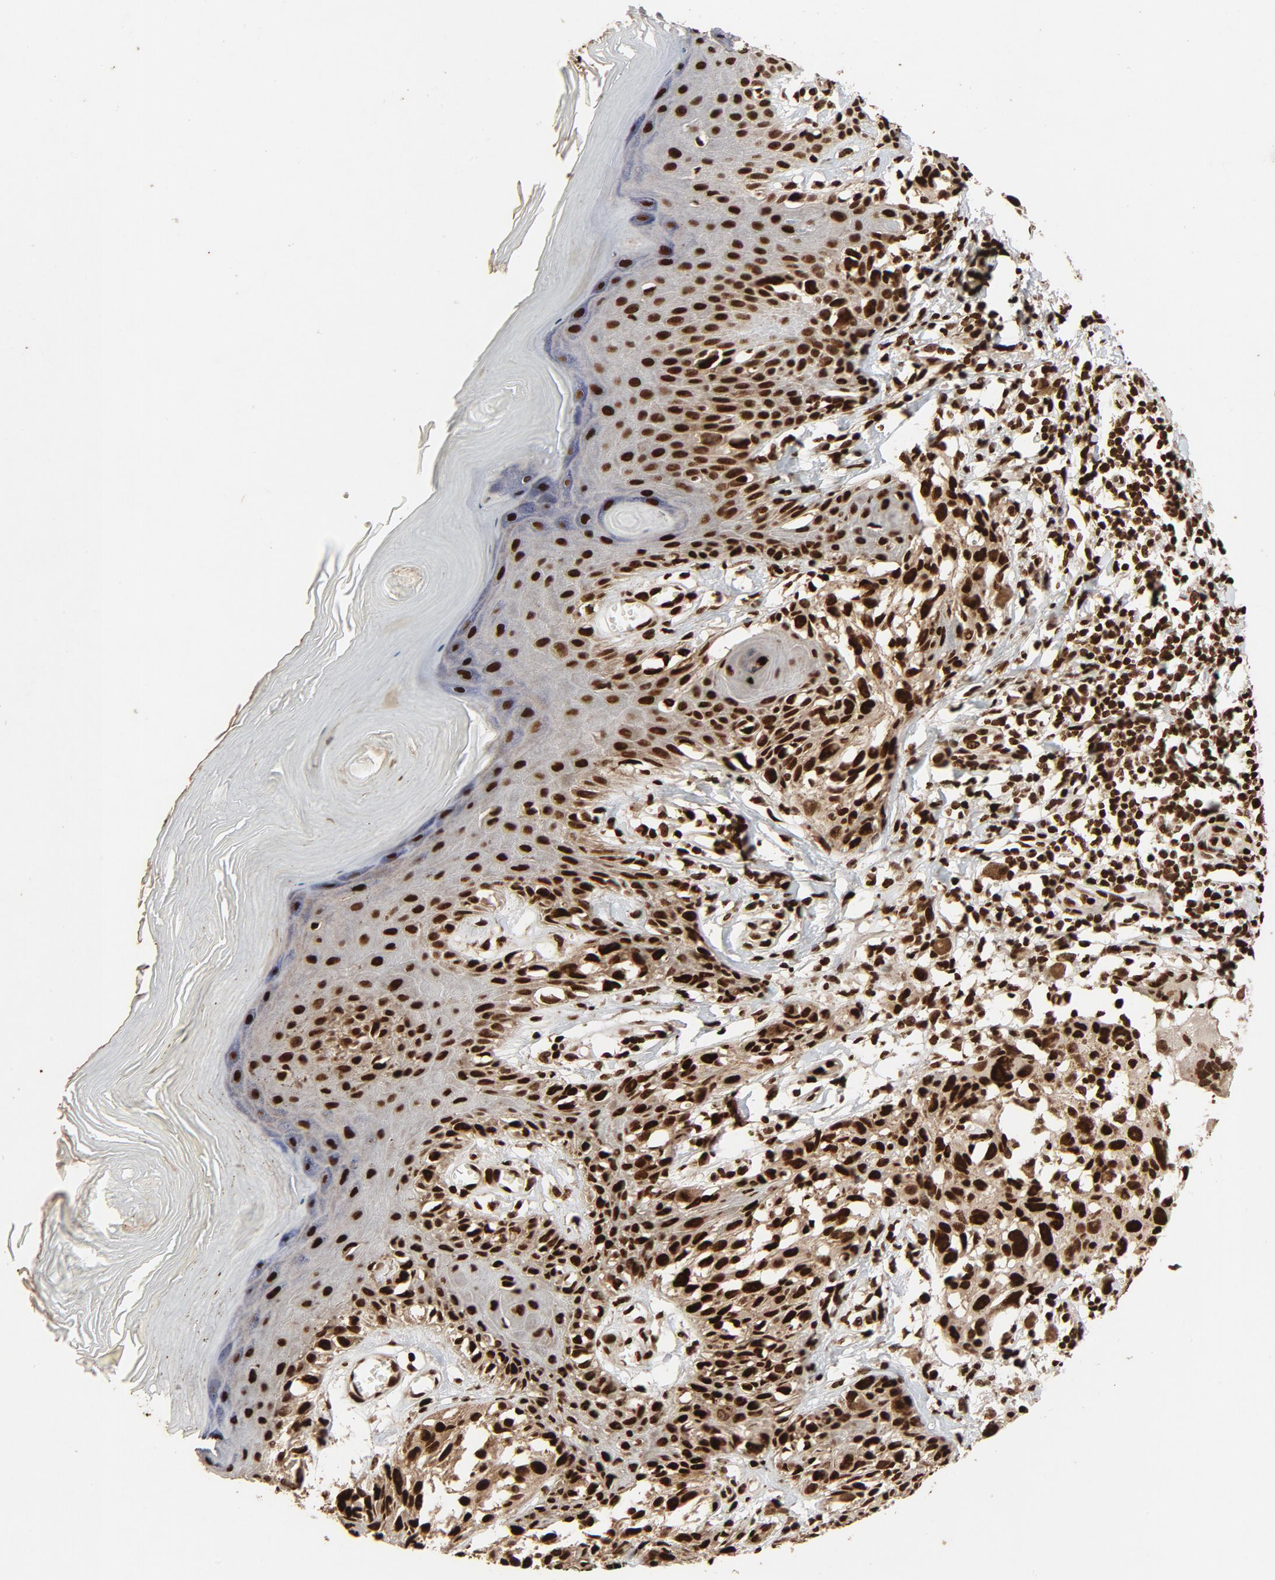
{"staining": {"intensity": "strong", "quantity": ">75%", "location": "nuclear"}, "tissue": "melanoma", "cell_type": "Tumor cells", "image_type": "cancer", "snomed": [{"axis": "morphology", "description": "Malignant melanoma, NOS"}, {"axis": "topography", "description": "Skin"}], "caption": "Tumor cells exhibit strong nuclear positivity in about >75% of cells in malignant melanoma.", "gene": "TP53BP1", "patient": {"sex": "female", "age": 77}}